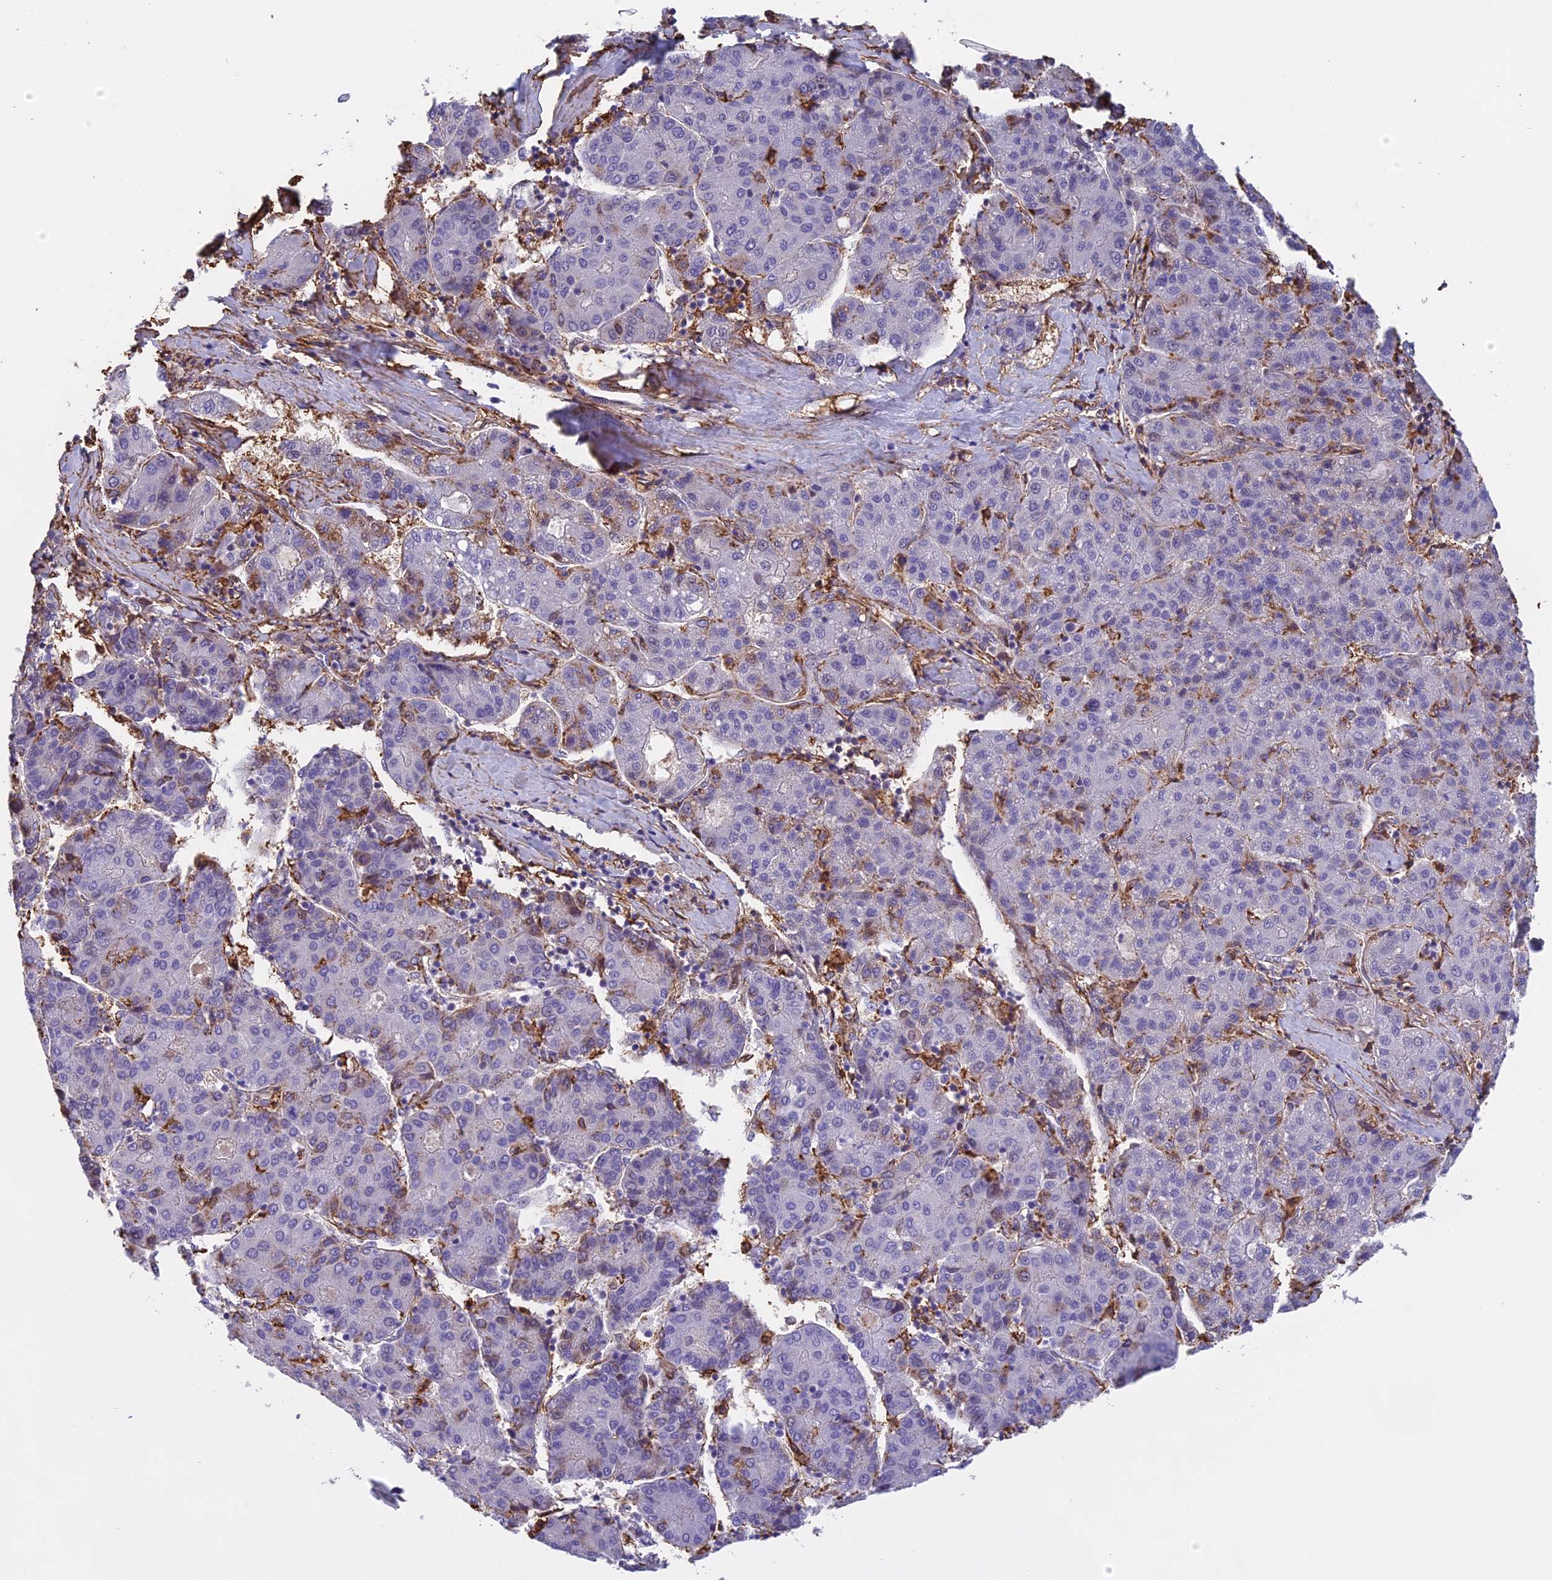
{"staining": {"intensity": "negative", "quantity": "none", "location": "none"}, "tissue": "liver cancer", "cell_type": "Tumor cells", "image_type": "cancer", "snomed": [{"axis": "morphology", "description": "Carcinoma, Hepatocellular, NOS"}, {"axis": "topography", "description": "Liver"}], "caption": "High power microscopy photomicrograph of an immunohistochemistry histopathology image of liver cancer, revealing no significant expression in tumor cells. (DAB IHC visualized using brightfield microscopy, high magnification).", "gene": "TMEM255B", "patient": {"sex": "male", "age": 65}}